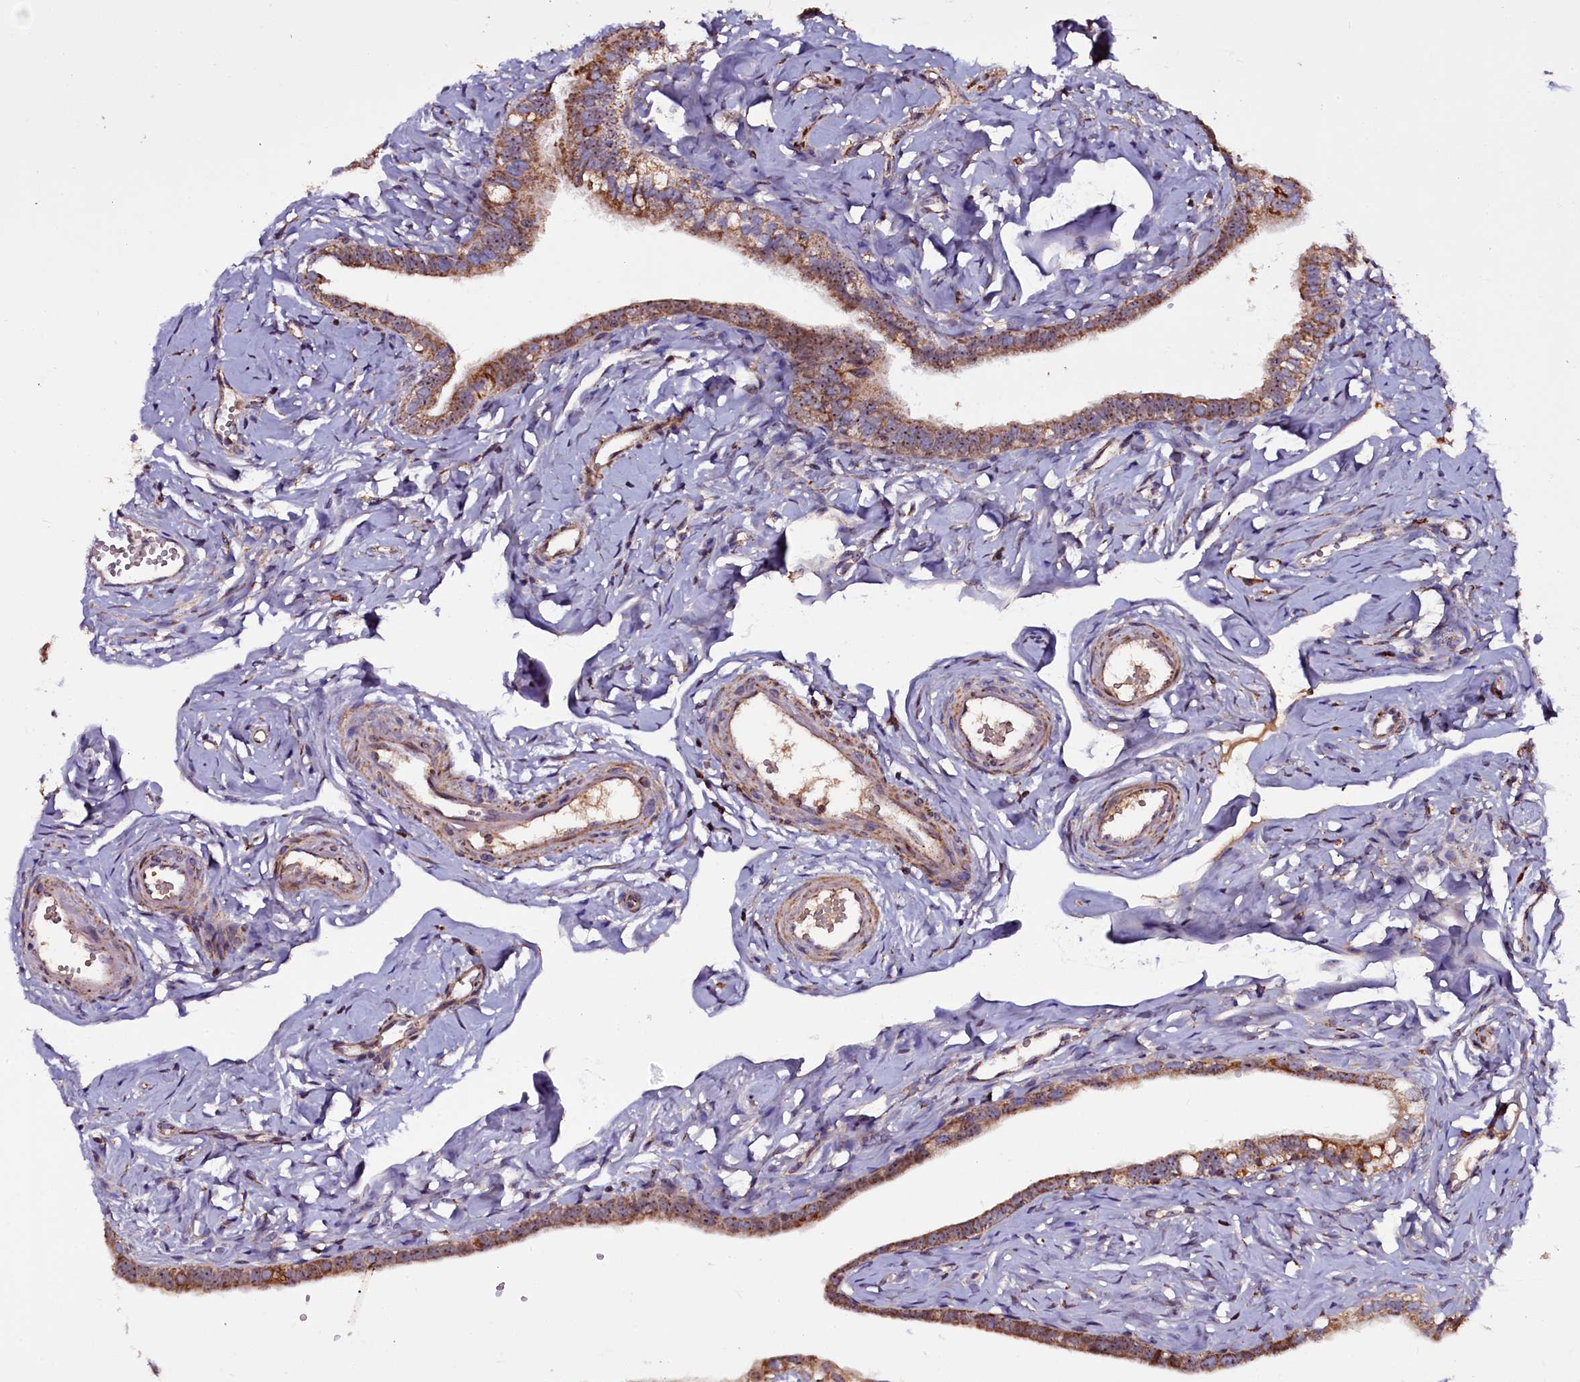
{"staining": {"intensity": "moderate", "quantity": ">75%", "location": "cytoplasmic/membranous,nuclear"}, "tissue": "fallopian tube", "cell_type": "Glandular cells", "image_type": "normal", "snomed": [{"axis": "morphology", "description": "Normal tissue, NOS"}, {"axis": "topography", "description": "Fallopian tube"}], "caption": "About >75% of glandular cells in benign human fallopian tube show moderate cytoplasmic/membranous,nuclear protein positivity as visualized by brown immunohistochemical staining.", "gene": "NAA80", "patient": {"sex": "female", "age": 66}}